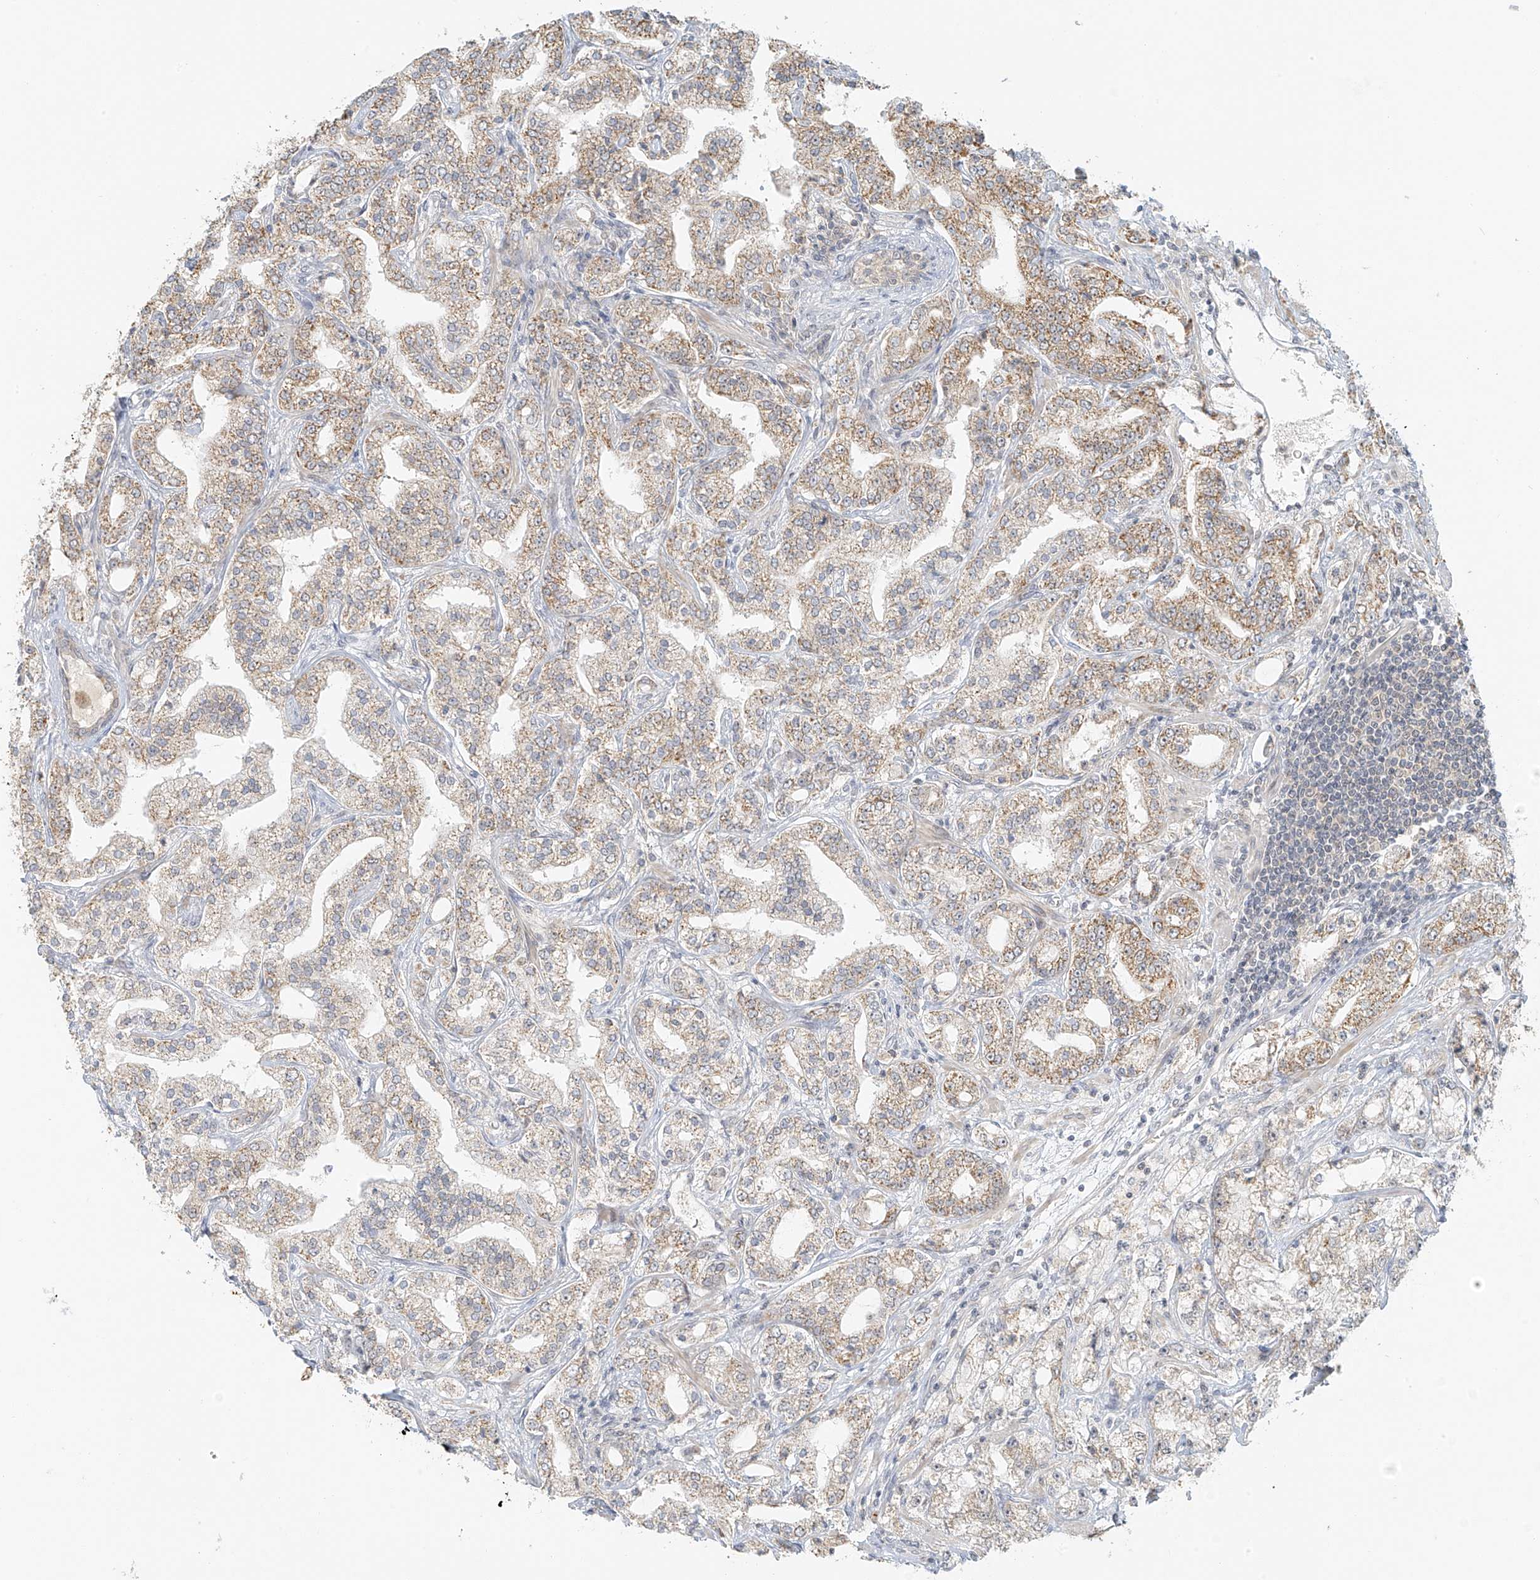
{"staining": {"intensity": "weak", "quantity": "25%-75%", "location": "cytoplasmic/membranous"}, "tissue": "prostate cancer", "cell_type": "Tumor cells", "image_type": "cancer", "snomed": [{"axis": "morphology", "description": "Adenocarcinoma, High grade"}, {"axis": "topography", "description": "Prostate"}], "caption": "Immunohistochemistry (IHC) image of human prostate cancer (adenocarcinoma (high-grade)) stained for a protein (brown), which shows low levels of weak cytoplasmic/membranous staining in about 25%-75% of tumor cells.", "gene": "MIPEP", "patient": {"sex": "male", "age": 64}}